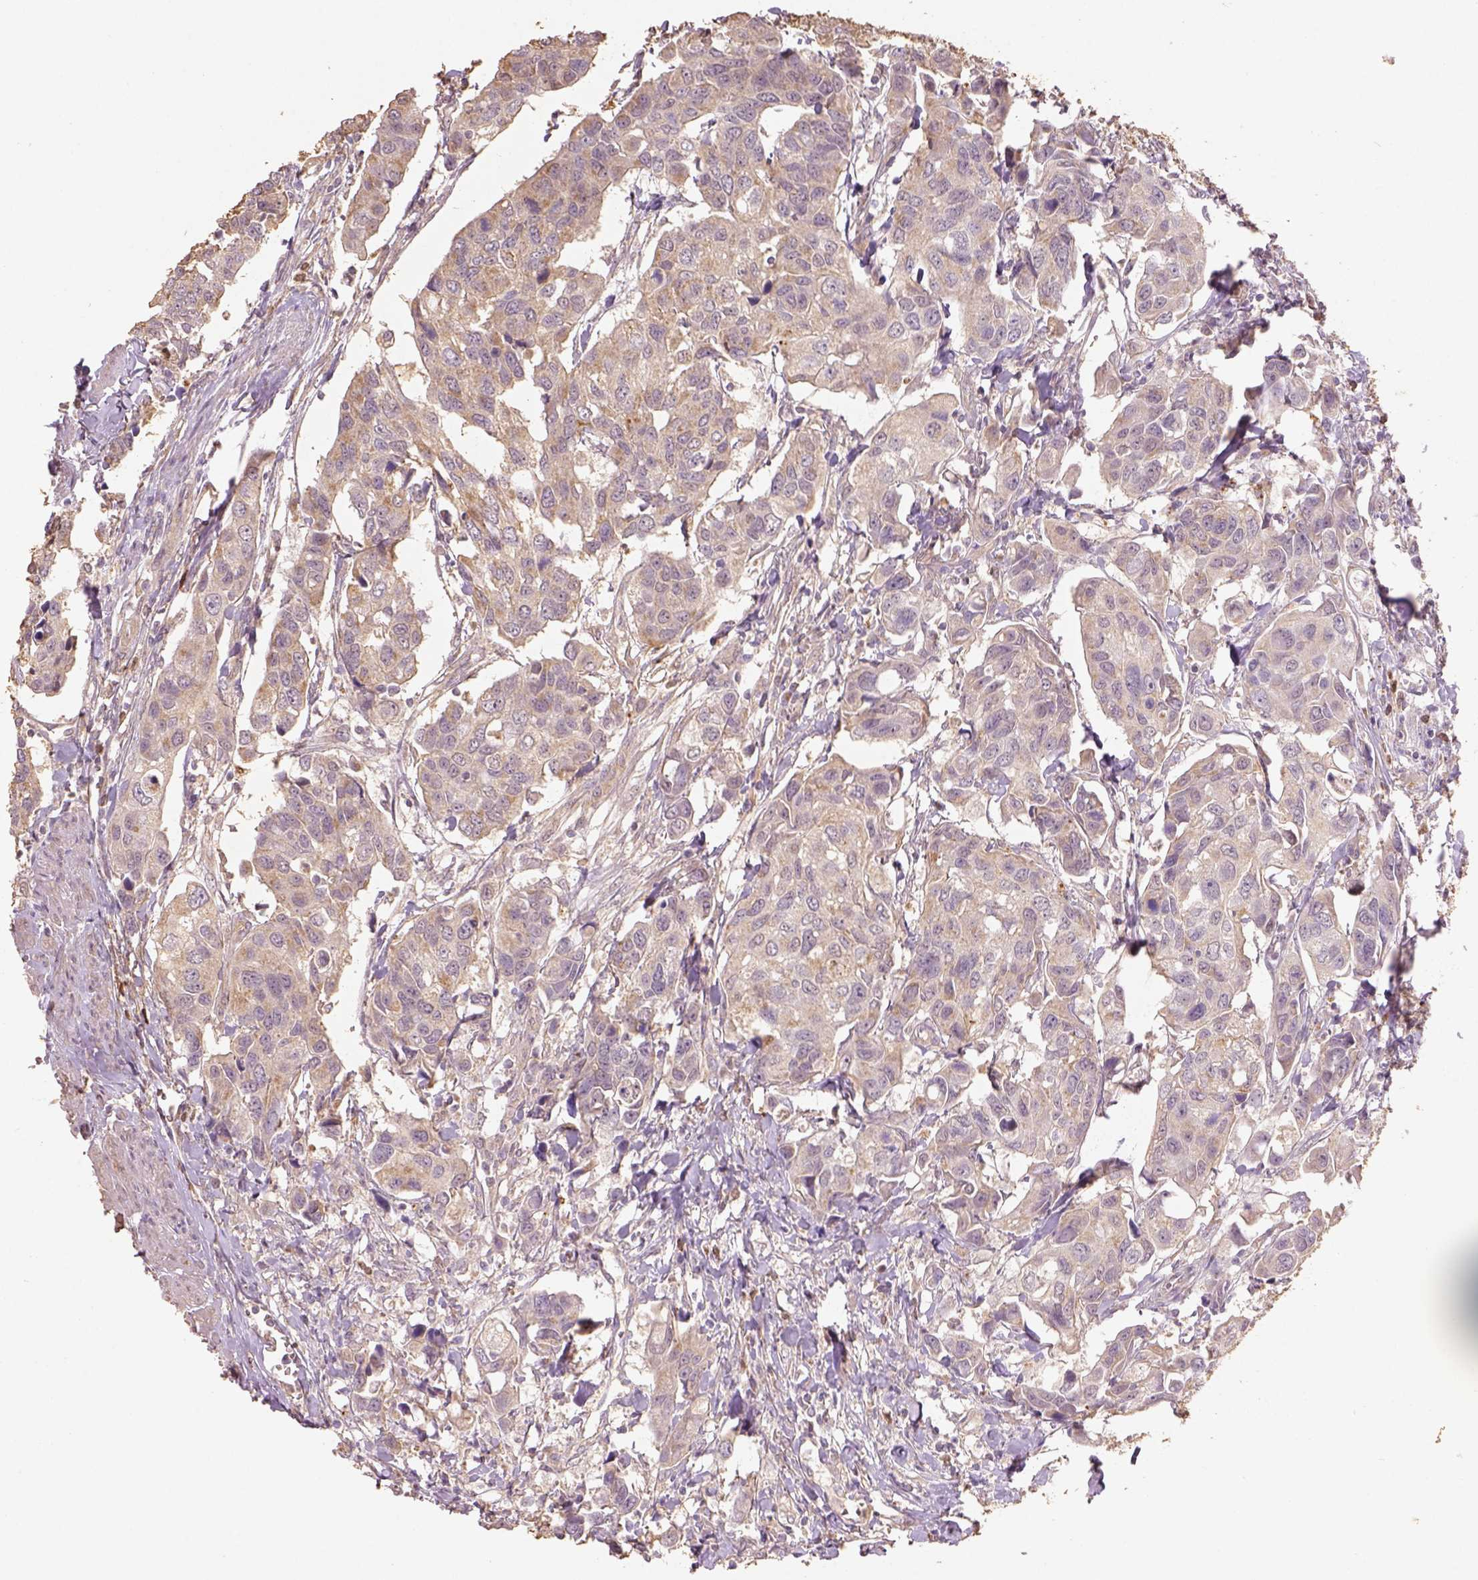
{"staining": {"intensity": "weak", "quantity": ">75%", "location": "cytoplasmic/membranous"}, "tissue": "urothelial cancer", "cell_type": "Tumor cells", "image_type": "cancer", "snomed": [{"axis": "morphology", "description": "Urothelial carcinoma, High grade"}, {"axis": "topography", "description": "Urinary bladder"}], "caption": "Human urothelial cancer stained with a brown dye displays weak cytoplasmic/membranous positive positivity in about >75% of tumor cells.", "gene": "AP2B1", "patient": {"sex": "male", "age": 60}}